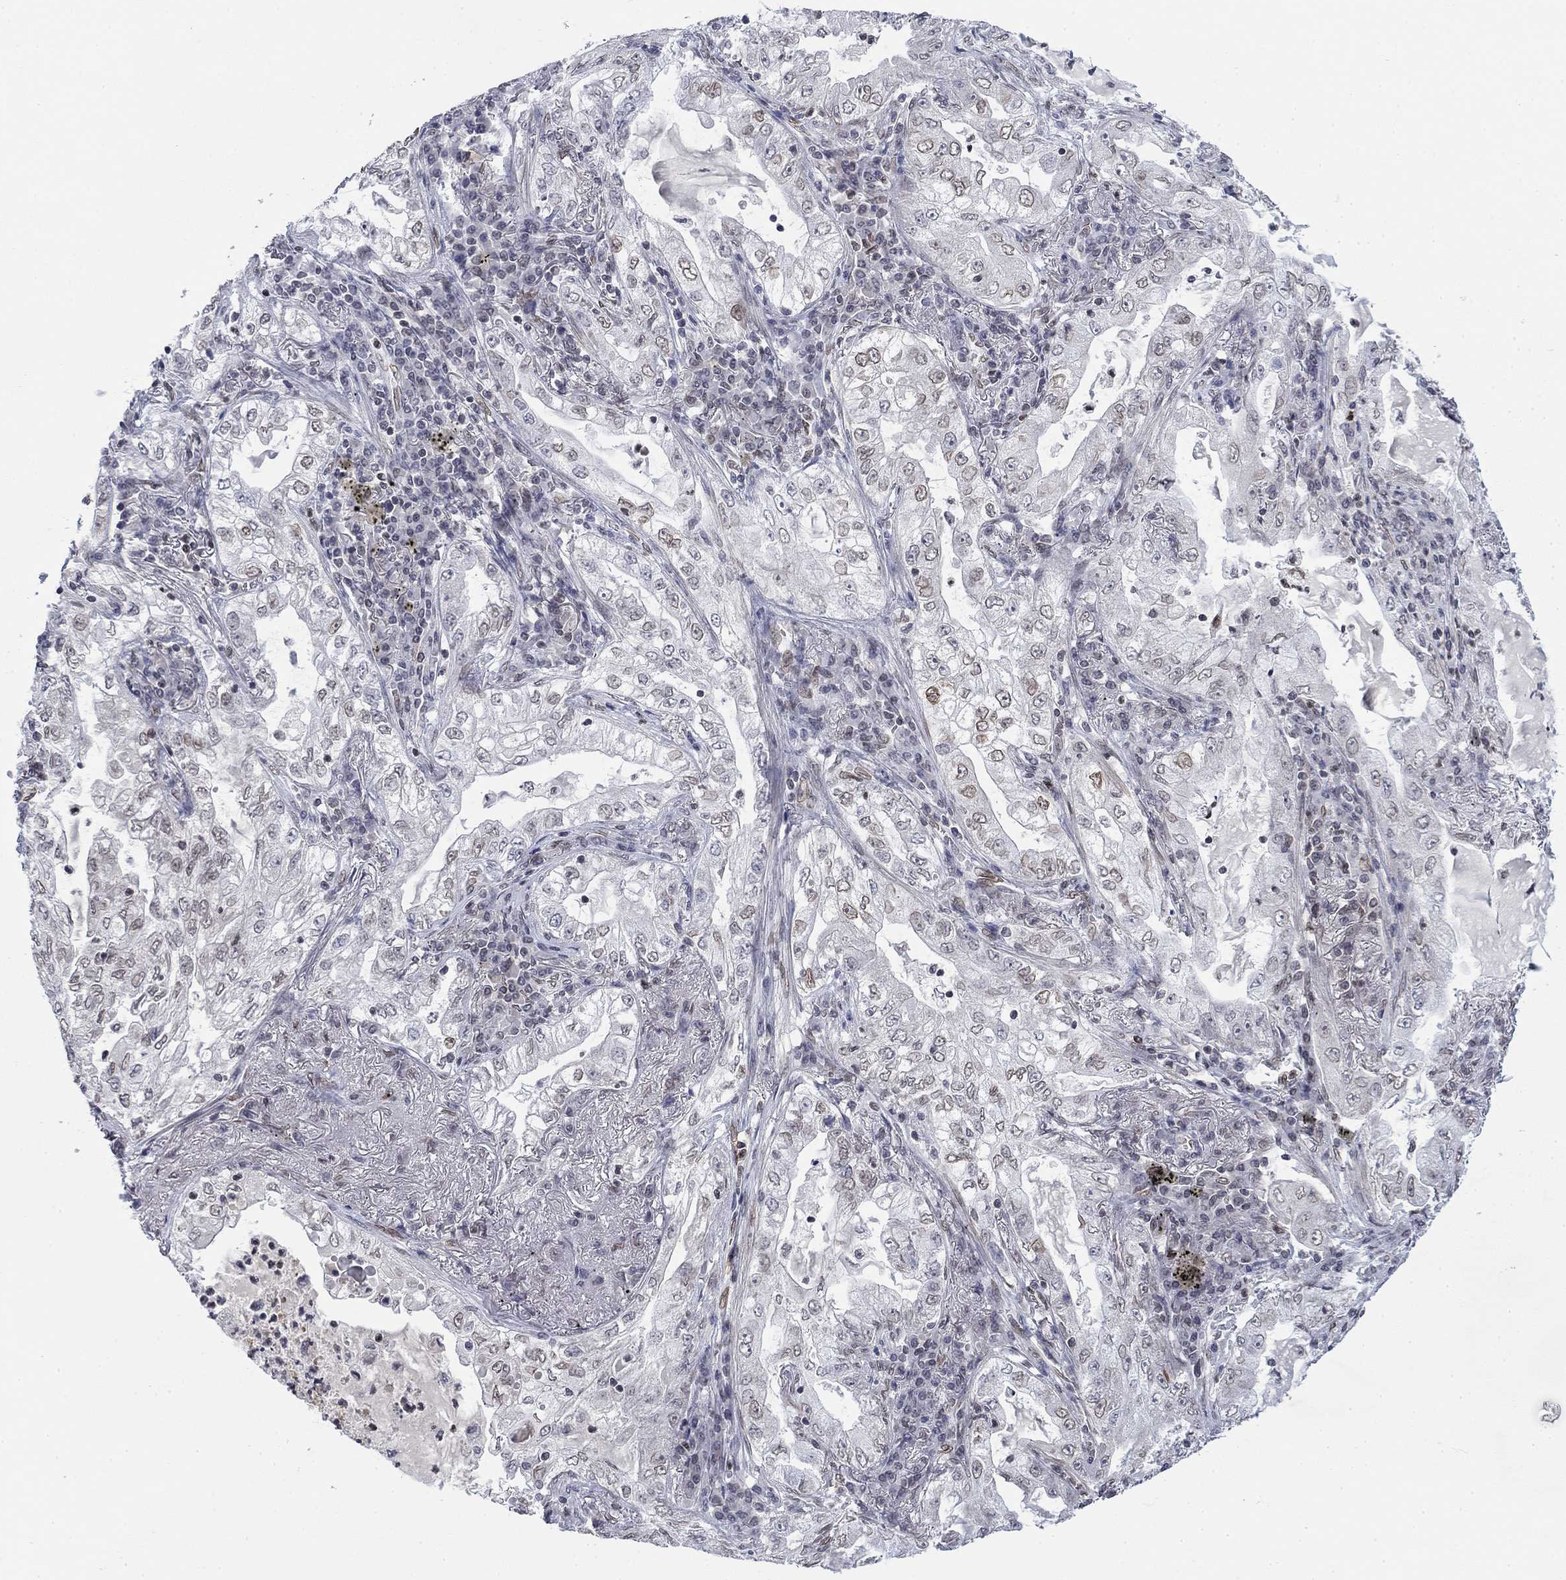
{"staining": {"intensity": "moderate", "quantity": "<25%", "location": "cytoplasmic/membranous,nuclear"}, "tissue": "lung cancer", "cell_type": "Tumor cells", "image_type": "cancer", "snomed": [{"axis": "morphology", "description": "Adenocarcinoma, NOS"}, {"axis": "topography", "description": "Lung"}], "caption": "Protein analysis of lung adenocarcinoma tissue demonstrates moderate cytoplasmic/membranous and nuclear positivity in approximately <25% of tumor cells. (DAB (3,3'-diaminobenzidine) = brown stain, brightfield microscopy at high magnification).", "gene": "TOR1AIP1", "patient": {"sex": "female", "age": 73}}